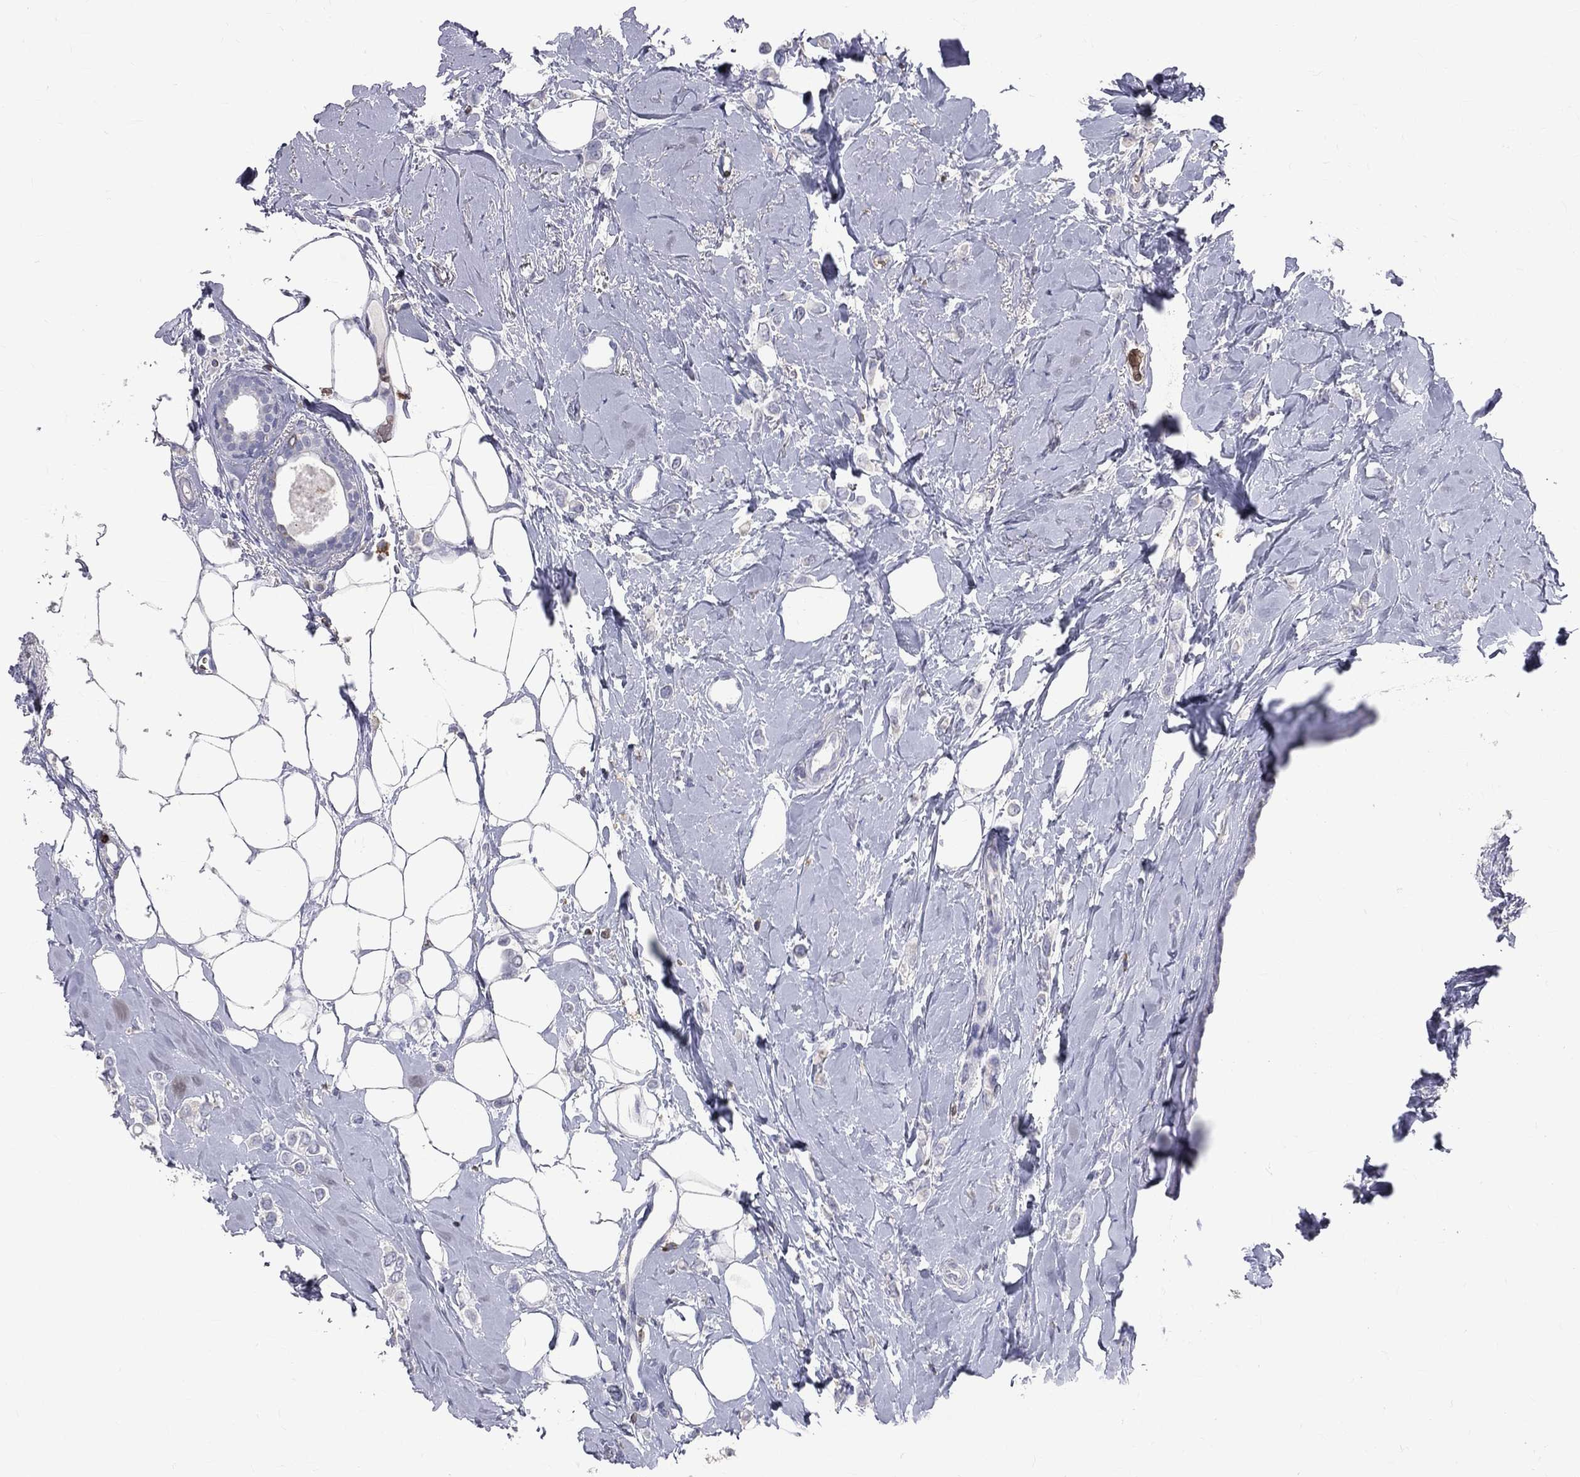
{"staining": {"intensity": "negative", "quantity": "none", "location": "none"}, "tissue": "breast cancer", "cell_type": "Tumor cells", "image_type": "cancer", "snomed": [{"axis": "morphology", "description": "Lobular carcinoma"}, {"axis": "topography", "description": "Breast"}], "caption": "High power microscopy histopathology image of an immunohistochemistry photomicrograph of breast cancer, revealing no significant staining in tumor cells.", "gene": "CTSW", "patient": {"sex": "female", "age": 66}}